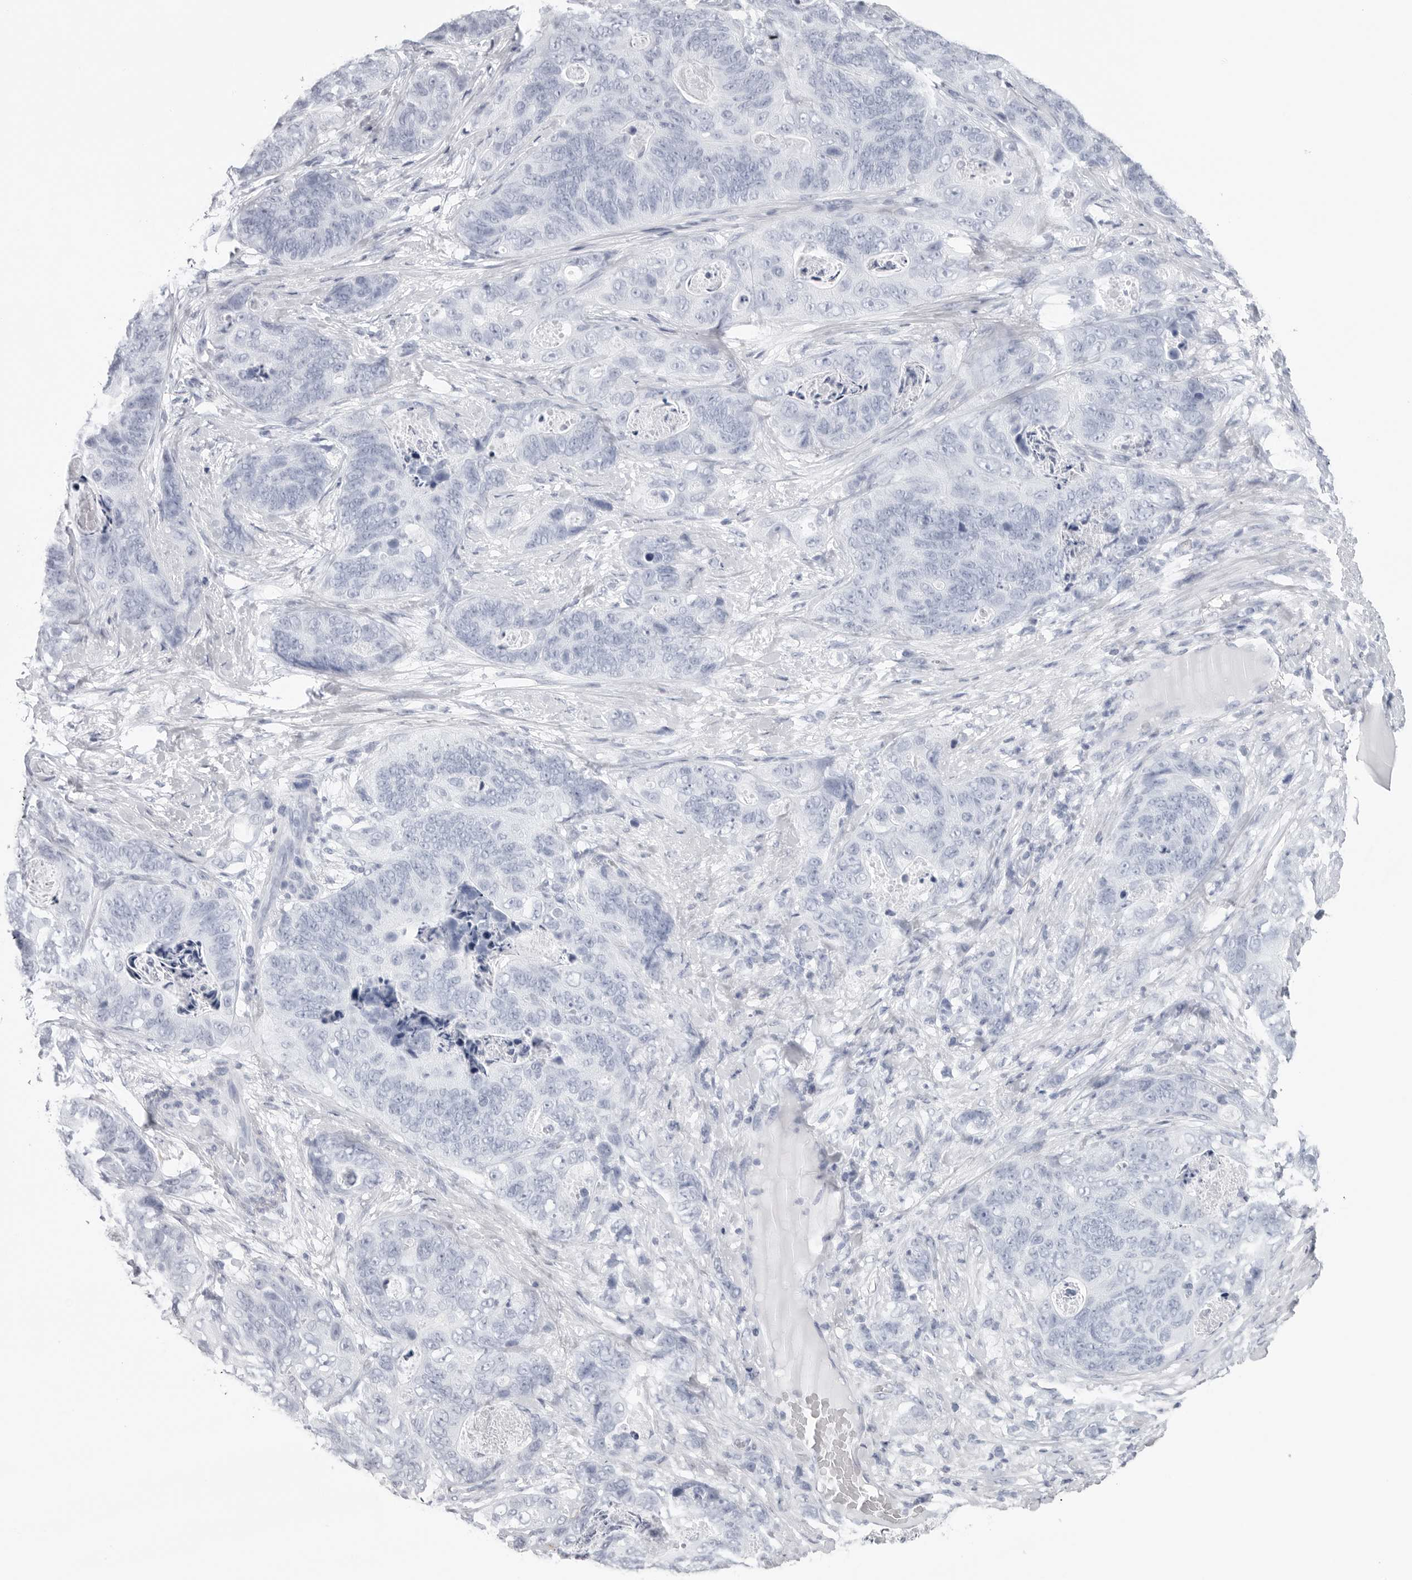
{"staining": {"intensity": "negative", "quantity": "none", "location": "none"}, "tissue": "stomach cancer", "cell_type": "Tumor cells", "image_type": "cancer", "snomed": [{"axis": "morphology", "description": "Normal tissue, NOS"}, {"axis": "morphology", "description": "Adenocarcinoma, NOS"}, {"axis": "topography", "description": "Stomach"}], "caption": "Stomach cancer was stained to show a protein in brown. There is no significant staining in tumor cells. Brightfield microscopy of immunohistochemistry stained with DAB (3,3'-diaminobenzidine) (brown) and hematoxylin (blue), captured at high magnification.", "gene": "CST2", "patient": {"sex": "female", "age": 89}}